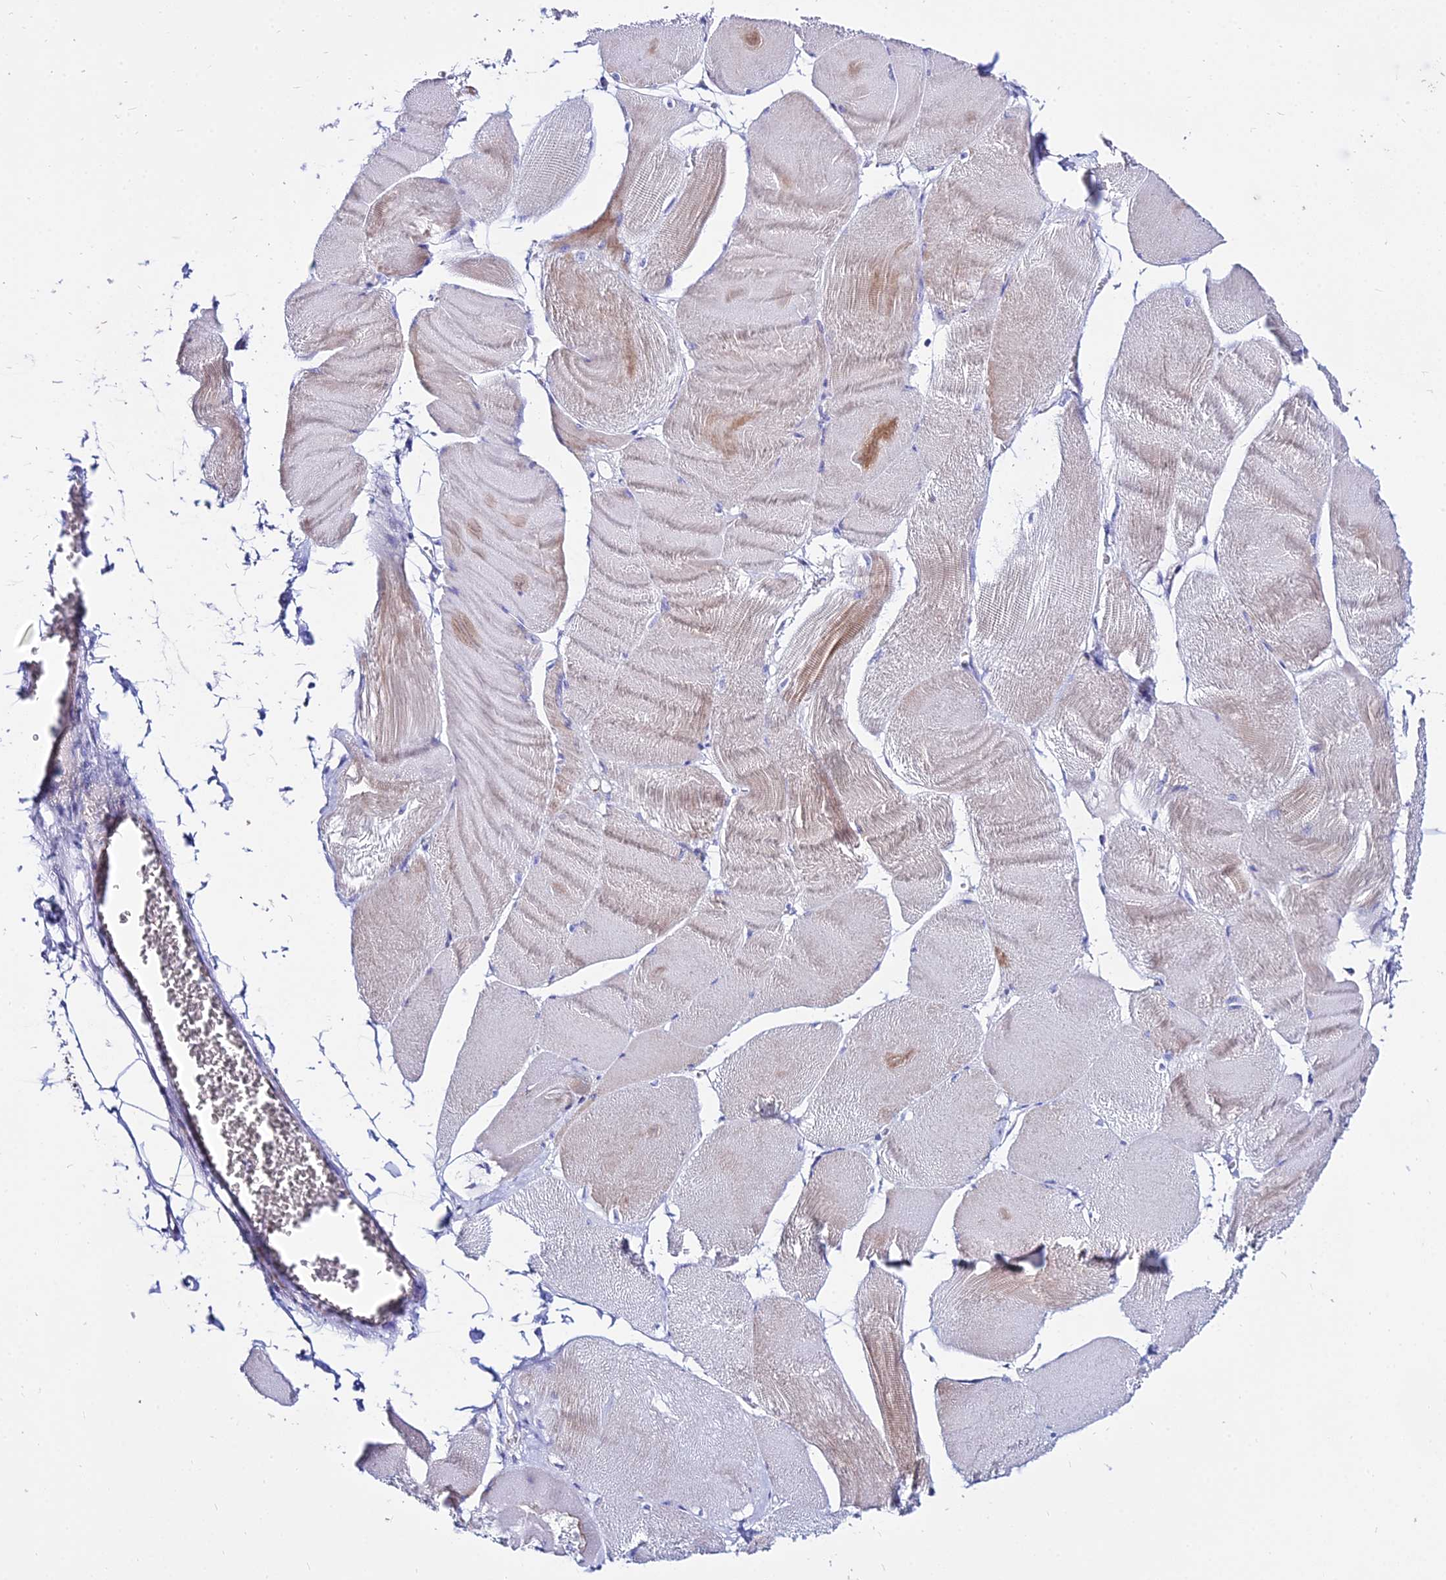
{"staining": {"intensity": "weak", "quantity": "25%-75%", "location": "cytoplasmic/membranous"}, "tissue": "skeletal muscle", "cell_type": "Myocytes", "image_type": "normal", "snomed": [{"axis": "morphology", "description": "Normal tissue, NOS"}, {"axis": "morphology", "description": "Basal cell carcinoma"}, {"axis": "topography", "description": "Skeletal muscle"}], "caption": "Immunohistochemical staining of unremarkable skeletal muscle shows low levels of weak cytoplasmic/membranous staining in approximately 25%-75% of myocytes. The protein of interest is shown in brown color, while the nuclei are stained blue.", "gene": "DLX1", "patient": {"sex": "female", "age": 64}}